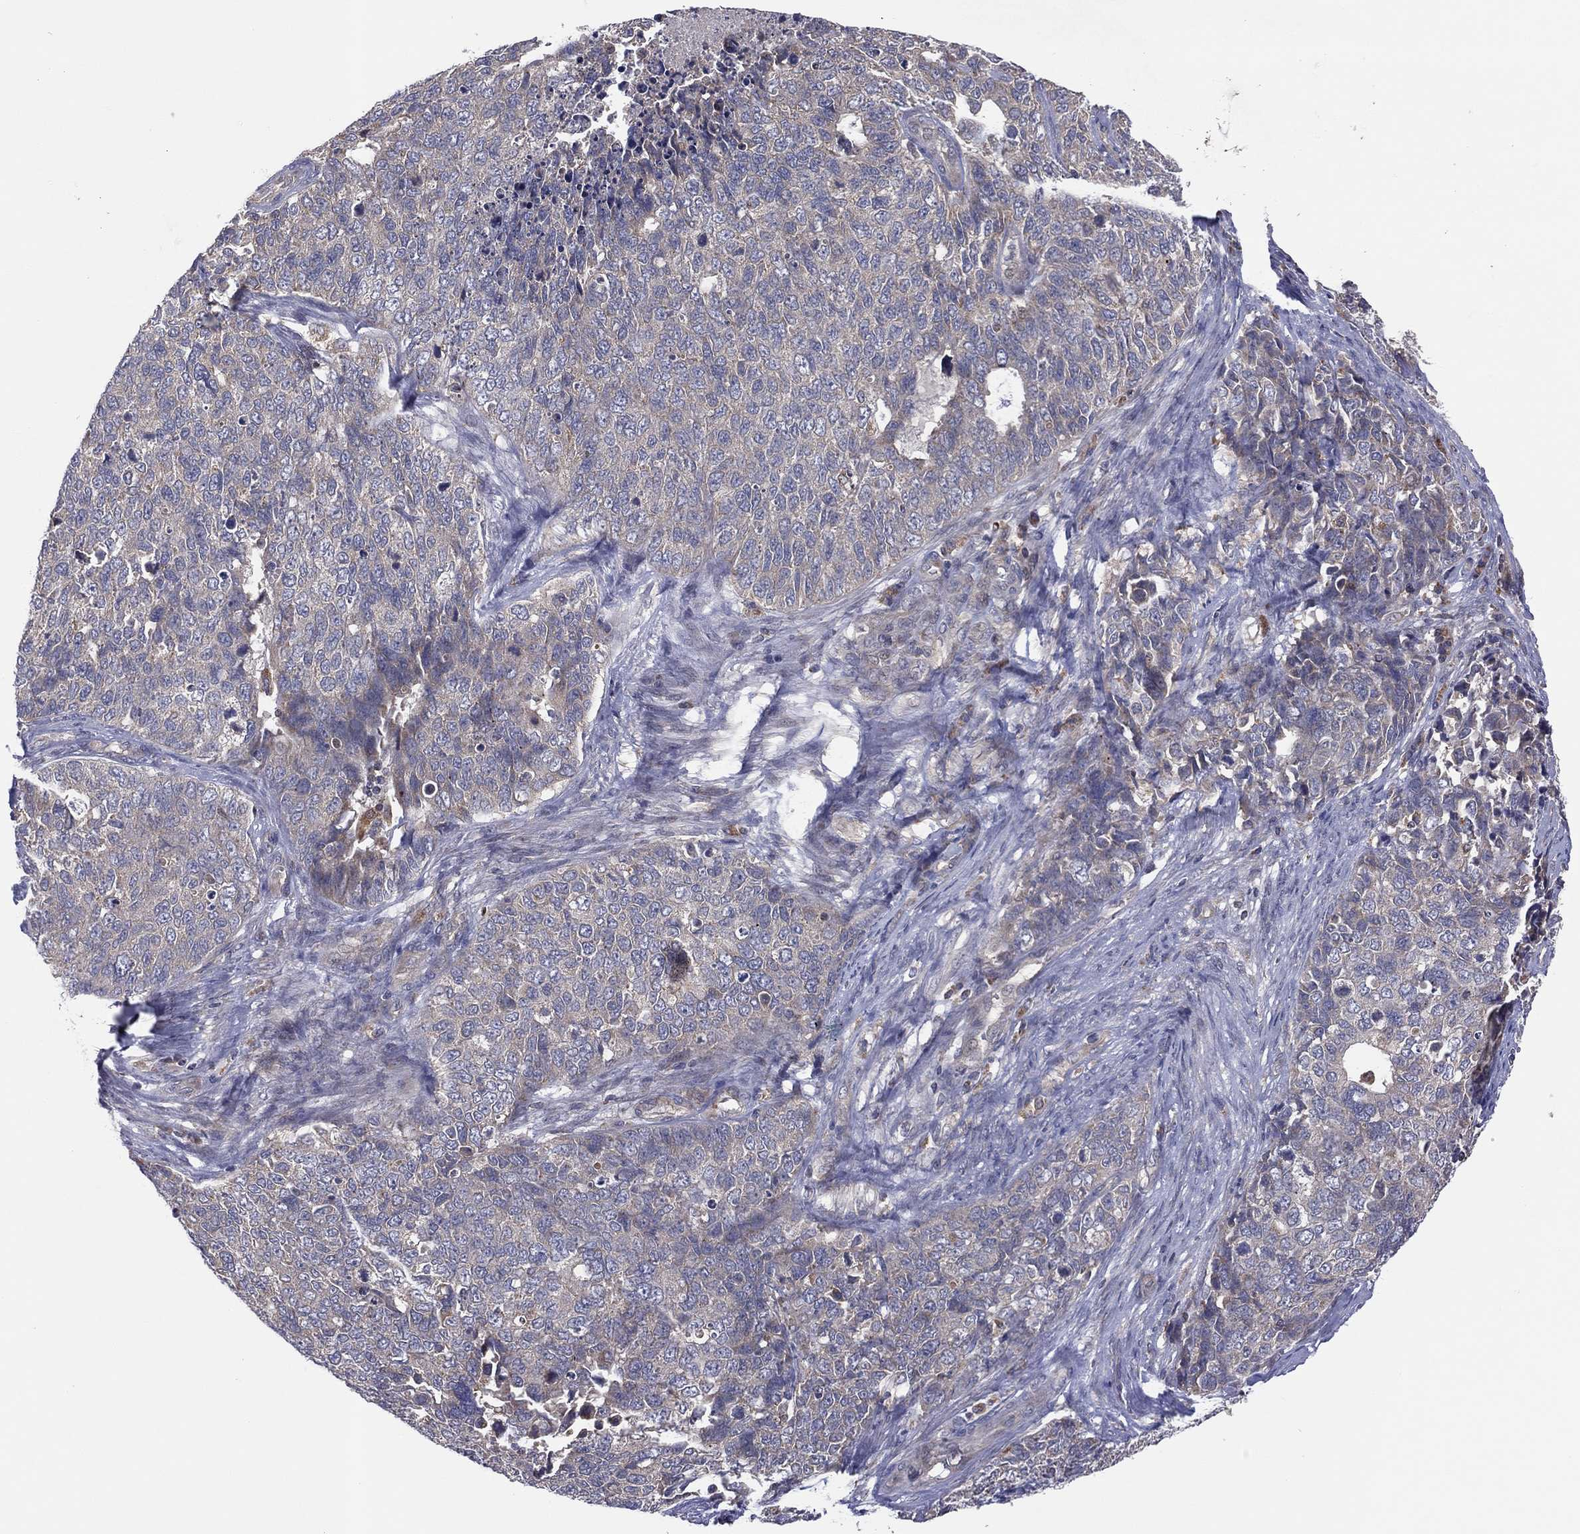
{"staining": {"intensity": "negative", "quantity": "none", "location": "none"}, "tissue": "cervical cancer", "cell_type": "Tumor cells", "image_type": "cancer", "snomed": [{"axis": "morphology", "description": "Squamous cell carcinoma, NOS"}, {"axis": "topography", "description": "Cervix"}], "caption": "Micrograph shows no protein expression in tumor cells of squamous cell carcinoma (cervical) tissue. Brightfield microscopy of immunohistochemistry (IHC) stained with DAB (brown) and hematoxylin (blue), captured at high magnification.", "gene": "STARD3", "patient": {"sex": "female", "age": 63}}